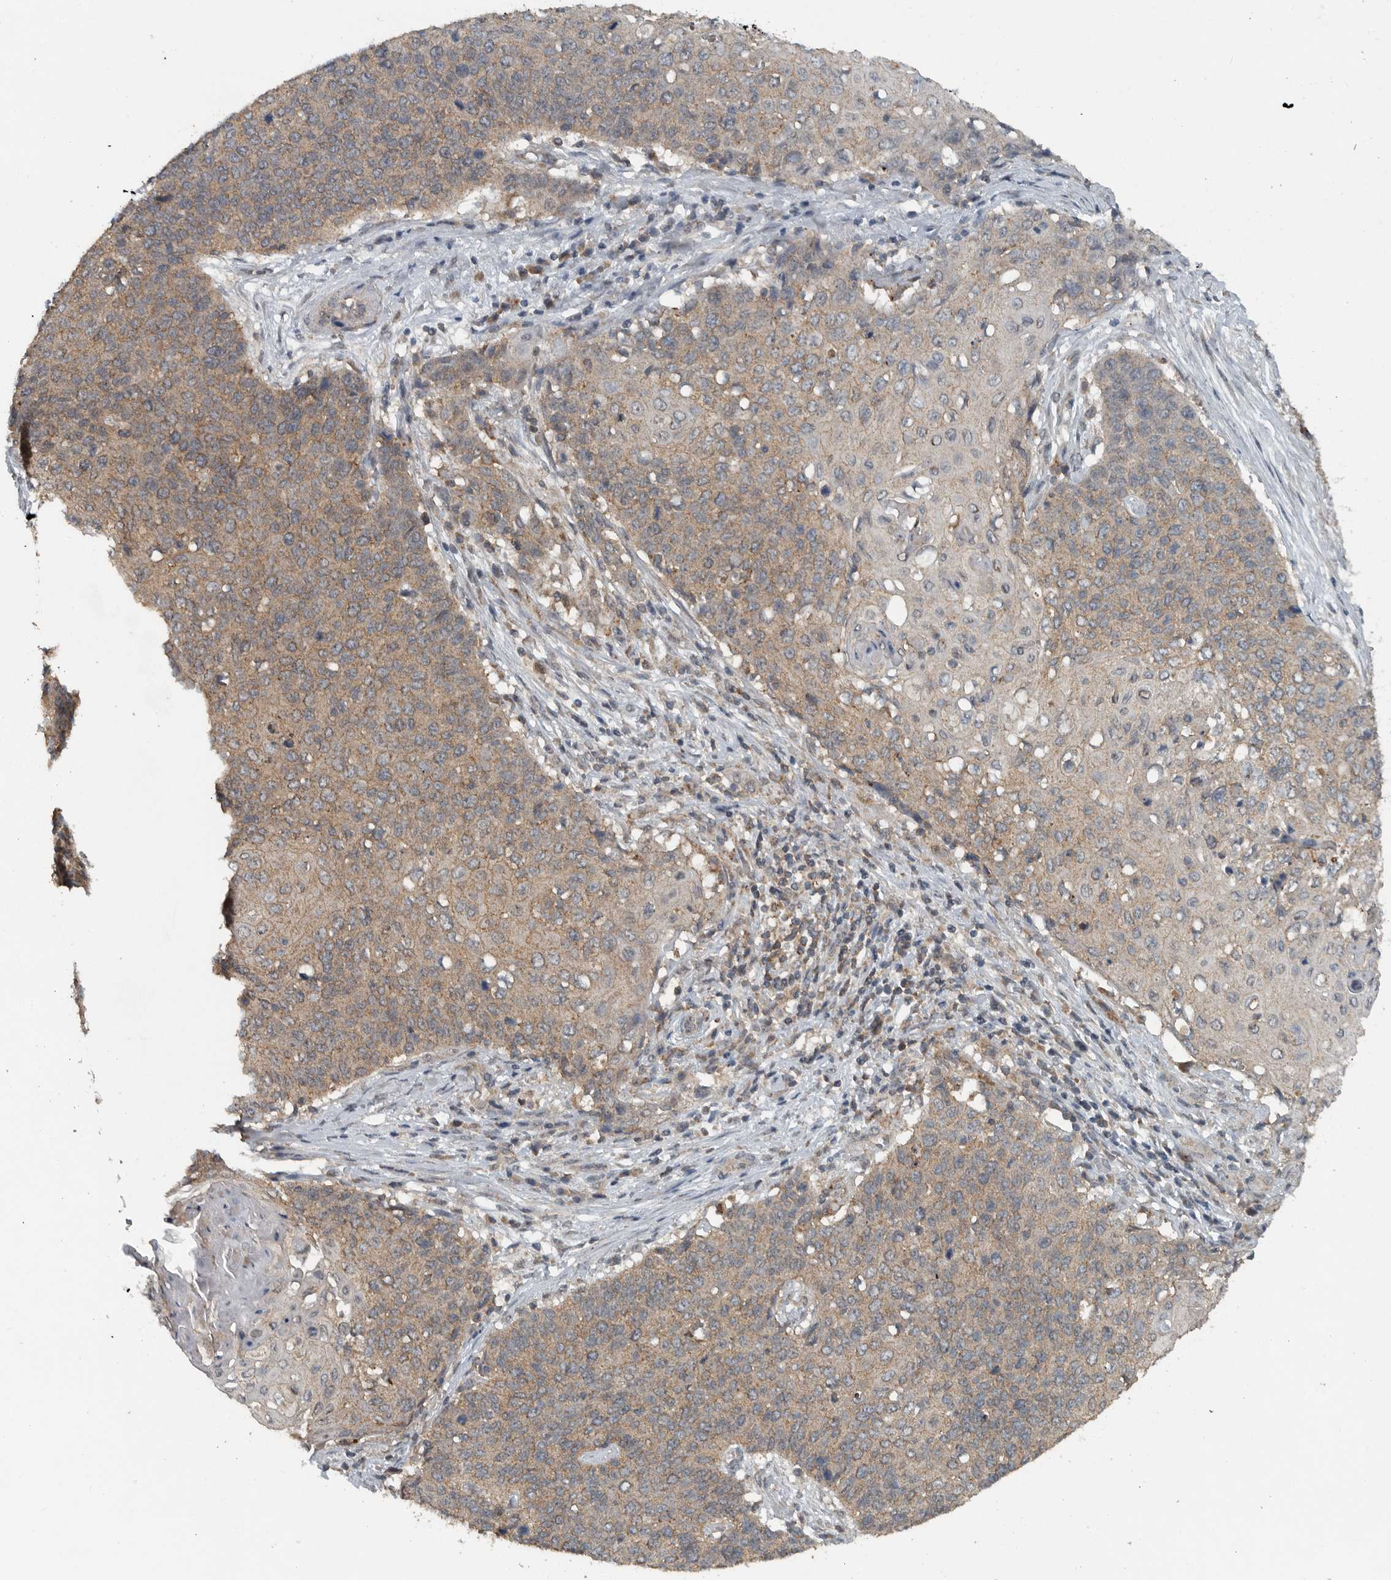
{"staining": {"intensity": "weak", "quantity": "25%-75%", "location": "cytoplasmic/membranous"}, "tissue": "cervical cancer", "cell_type": "Tumor cells", "image_type": "cancer", "snomed": [{"axis": "morphology", "description": "Squamous cell carcinoma, NOS"}, {"axis": "topography", "description": "Cervix"}], "caption": "Protein expression analysis of cervical cancer shows weak cytoplasmic/membranous expression in about 25%-75% of tumor cells.", "gene": "IL6ST", "patient": {"sex": "female", "age": 39}}